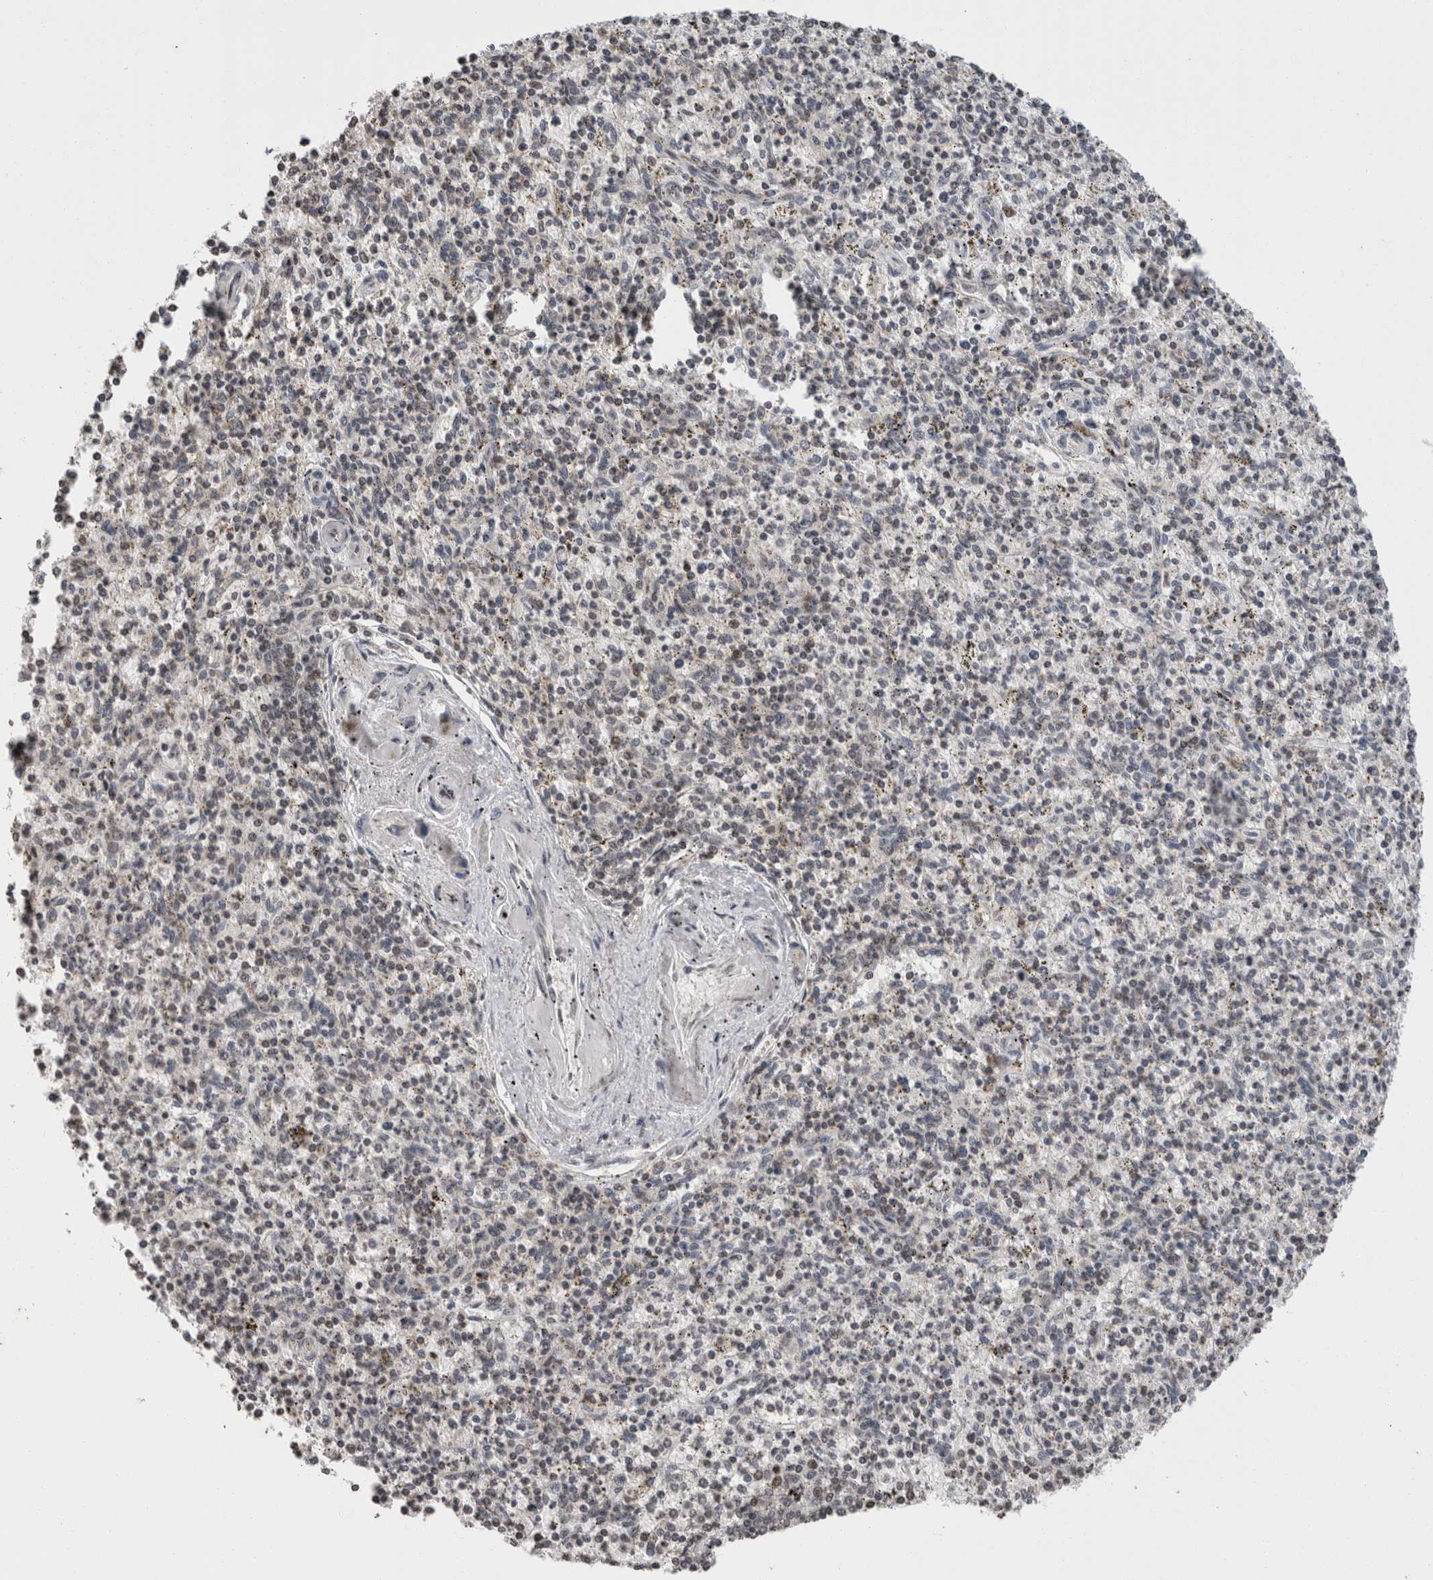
{"staining": {"intensity": "weak", "quantity": "<25%", "location": "nuclear"}, "tissue": "spleen", "cell_type": "Cells in red pulp", "image_type": "normal", "snomed": [{"axis": "morphology", "description": "Normal tissue, NOS"}, {"axis": "topography", "description": "Spleen"}], "caption": "Immunohistochemistry histopathology image of unremarkable spleen: human spleen stained with DAB (3,3'-diaminobenzidine) exhibits no significant protein positivity in cells in red pulp.", "gene": "ZBTB11", "patient": {"sex": "male", "age": 72}}